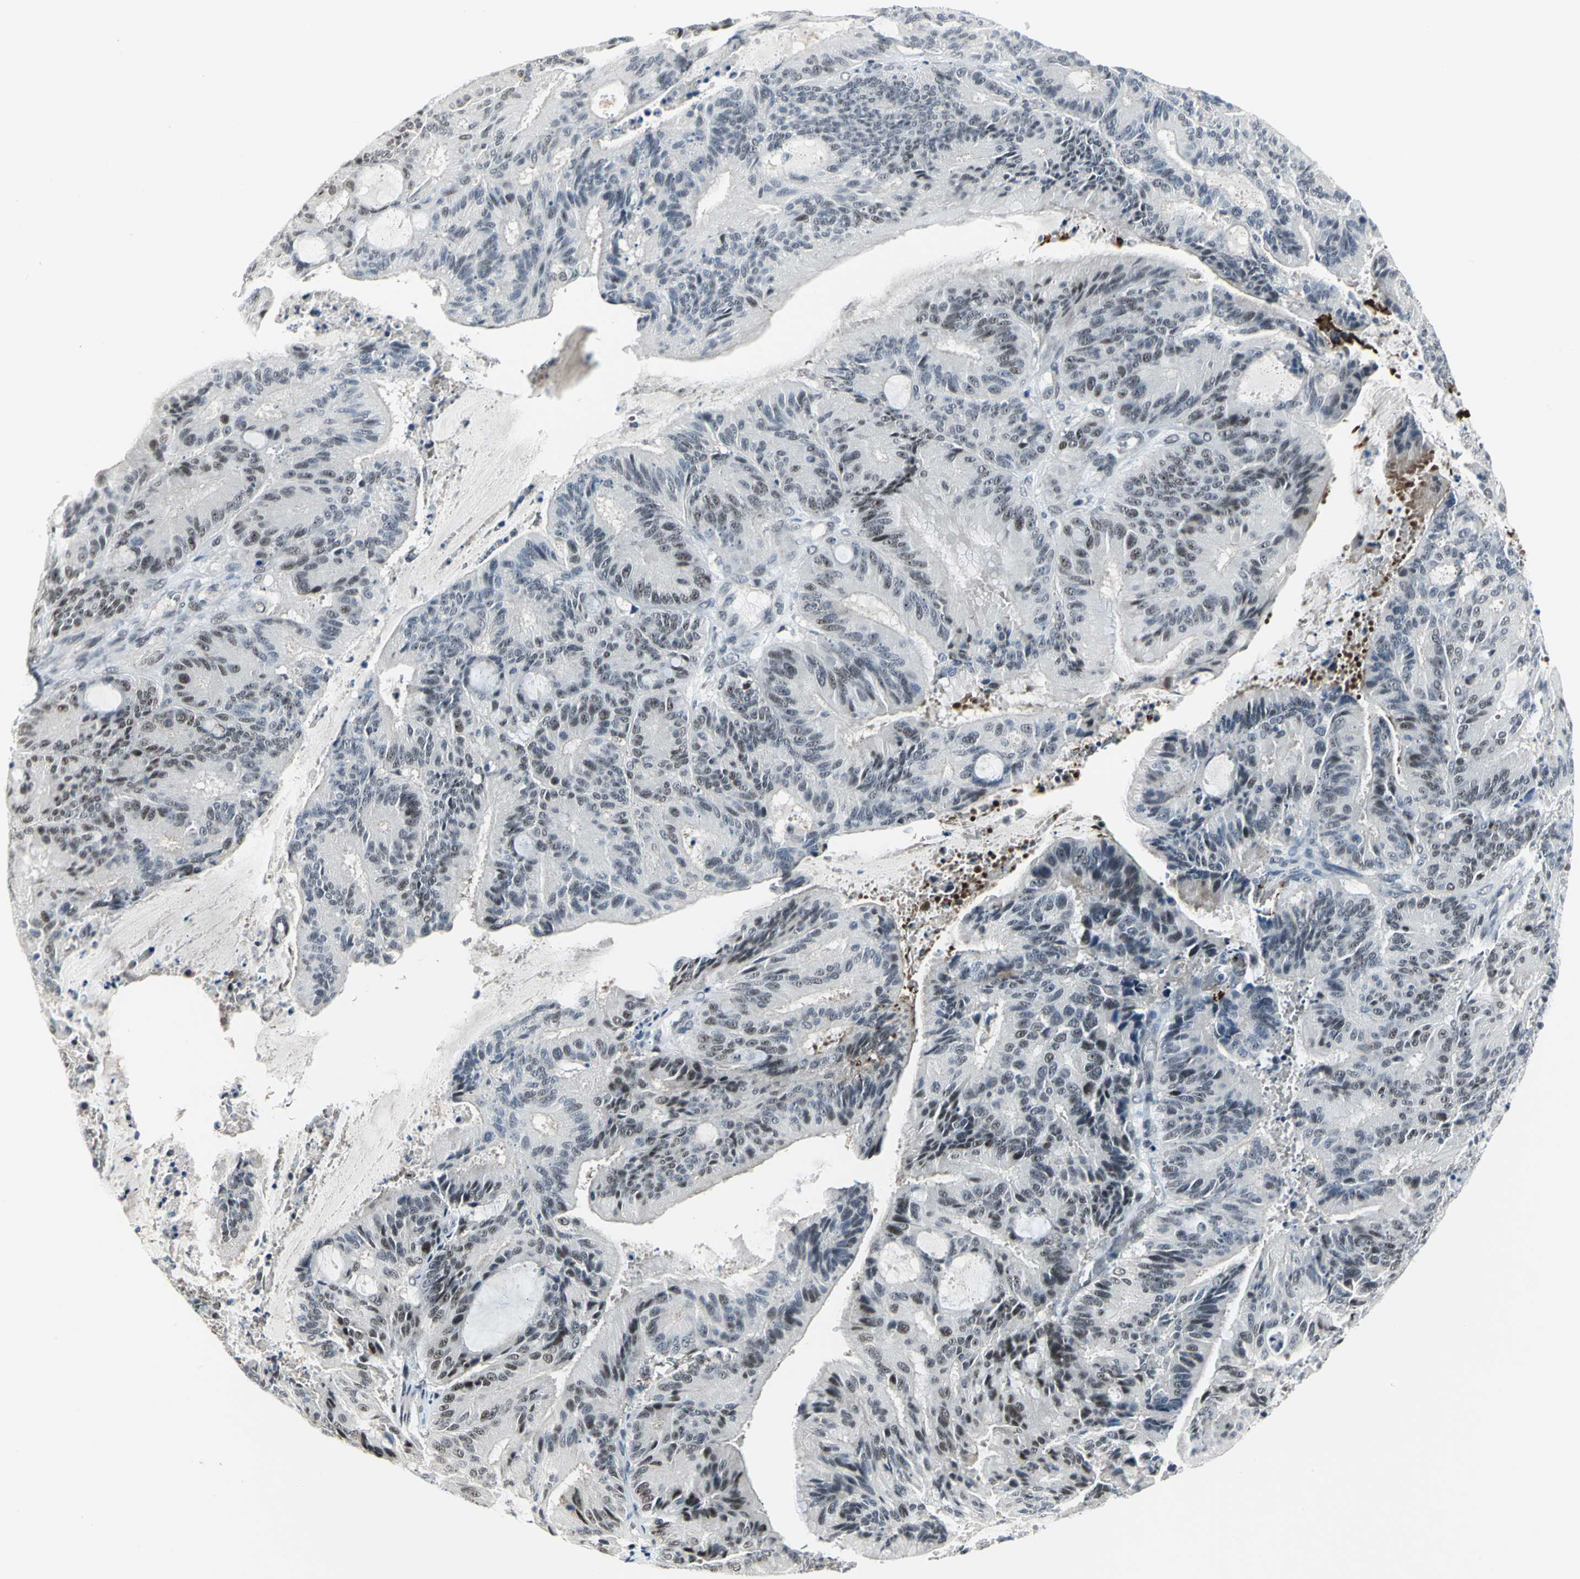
{"staining": {"intensity": "weak", "quantity": "25%-75%", "location": "nuclear"}, "tissue": "liver cancer", "cell_type": "Tumor cells", "image_type": "cancer", "snomed": [{"axis": "morphology", "description": "Cholangiocarcinoma"}, {"axis": "topography", "description": "Liver"}], "caption": "Immunohistochemical staining of liver cholangiocarcinoma displays weak nuclear protein positivity in approximately 25%-75% of tumor cells.", "gene": "GLI3", "patient": {"sex": "female", "age": 73}}